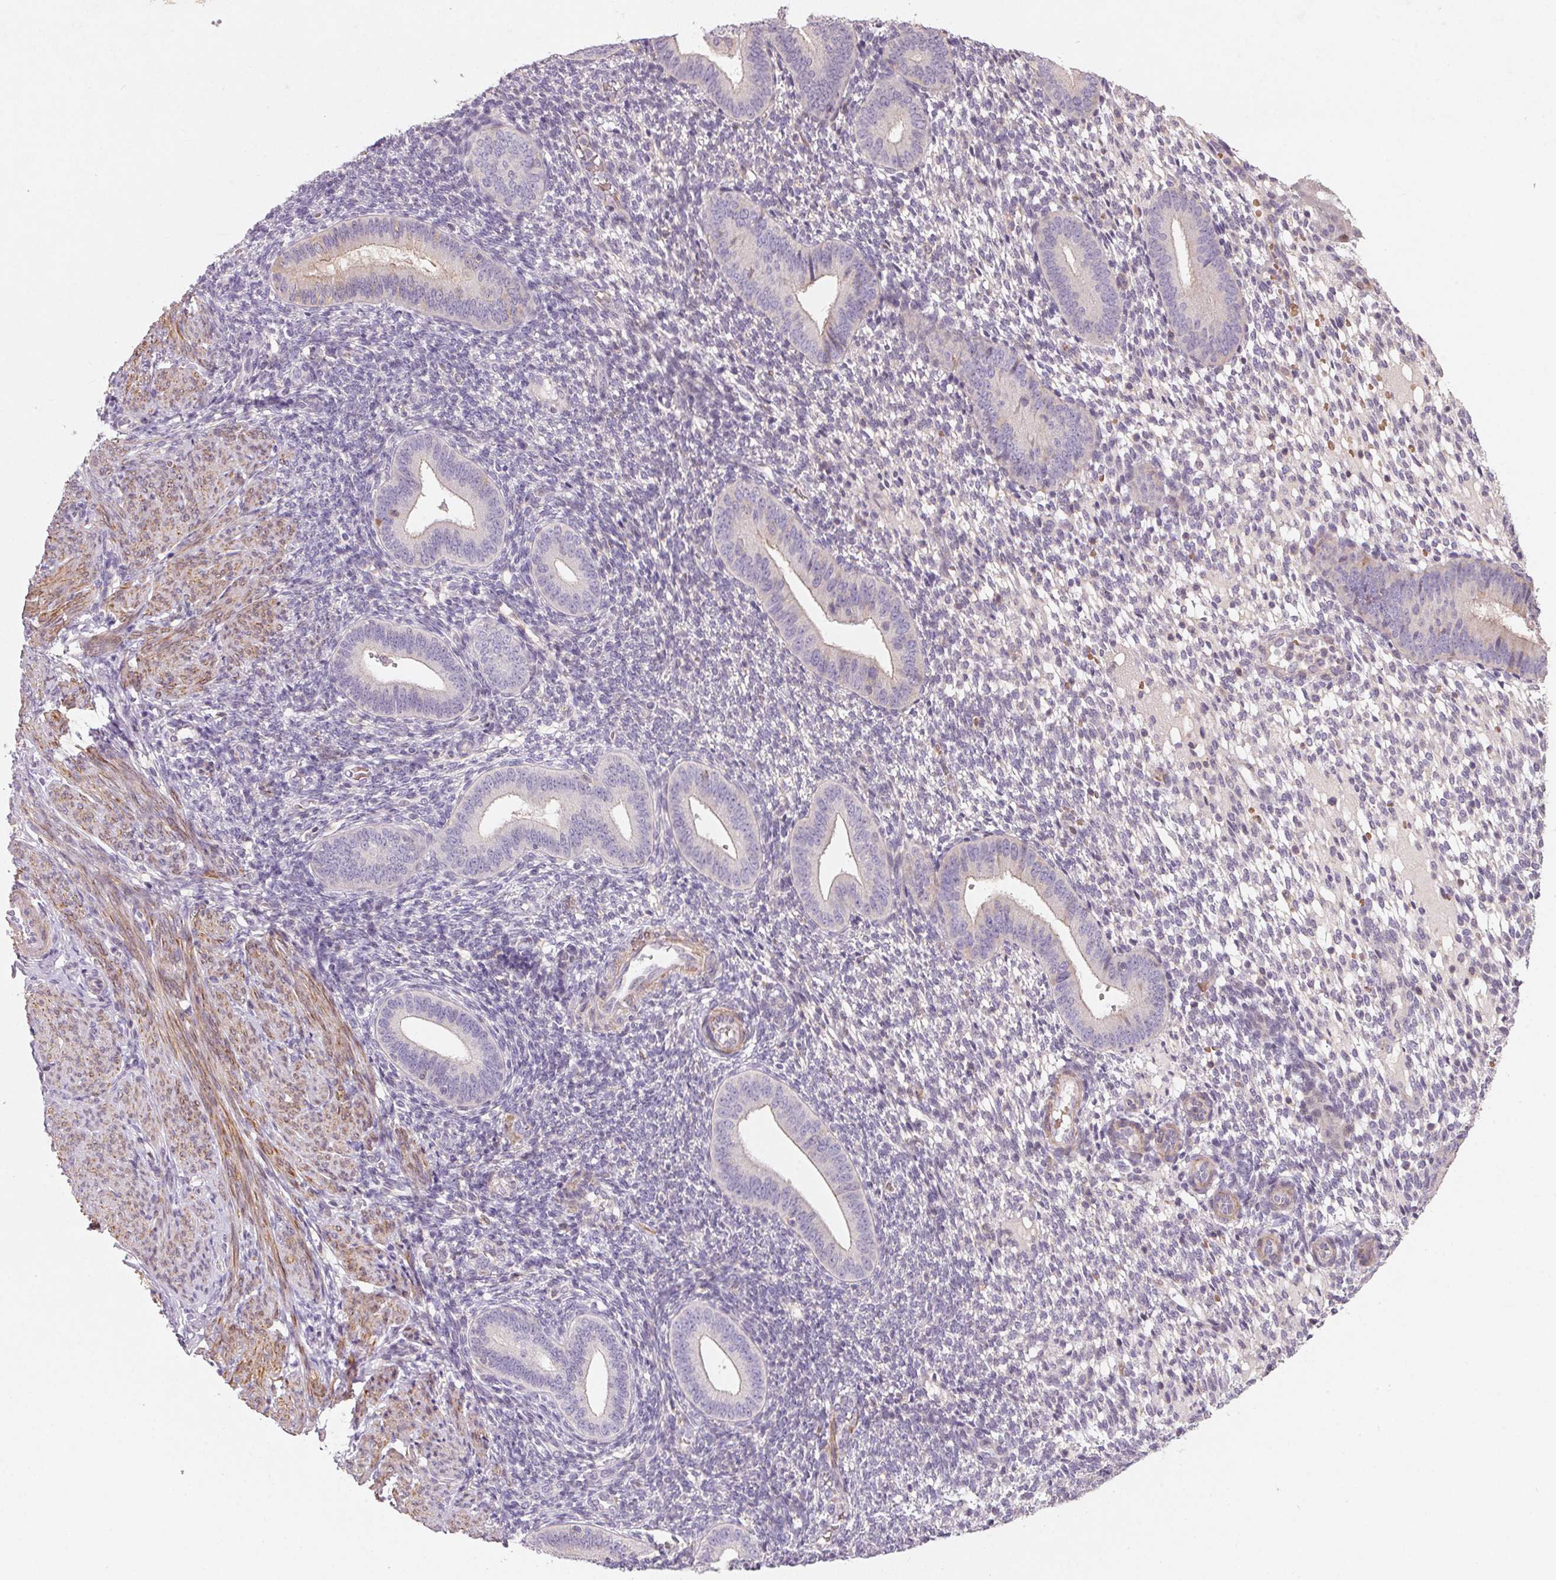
{"staining": {"intensity": "negative", "quantity": "none", "location": "none"}, "tissue": "endometrium", "cell_type": "Cells in endometrial stroma", "image_type": "normal", "snomed": [{"axis": "morphology", "description": "Normal tissue, NOS"}, {"axis": "topography", "description": "Endometrium"}], "caption": "Cells in endometrial stroma show no significant expression in unremarkable endometrium. (DAB (3,3'-diaminobenzidine) IHC, high magnification).", "gene": "KCNK15", "patient": {"sex": "female", "age": 40}}